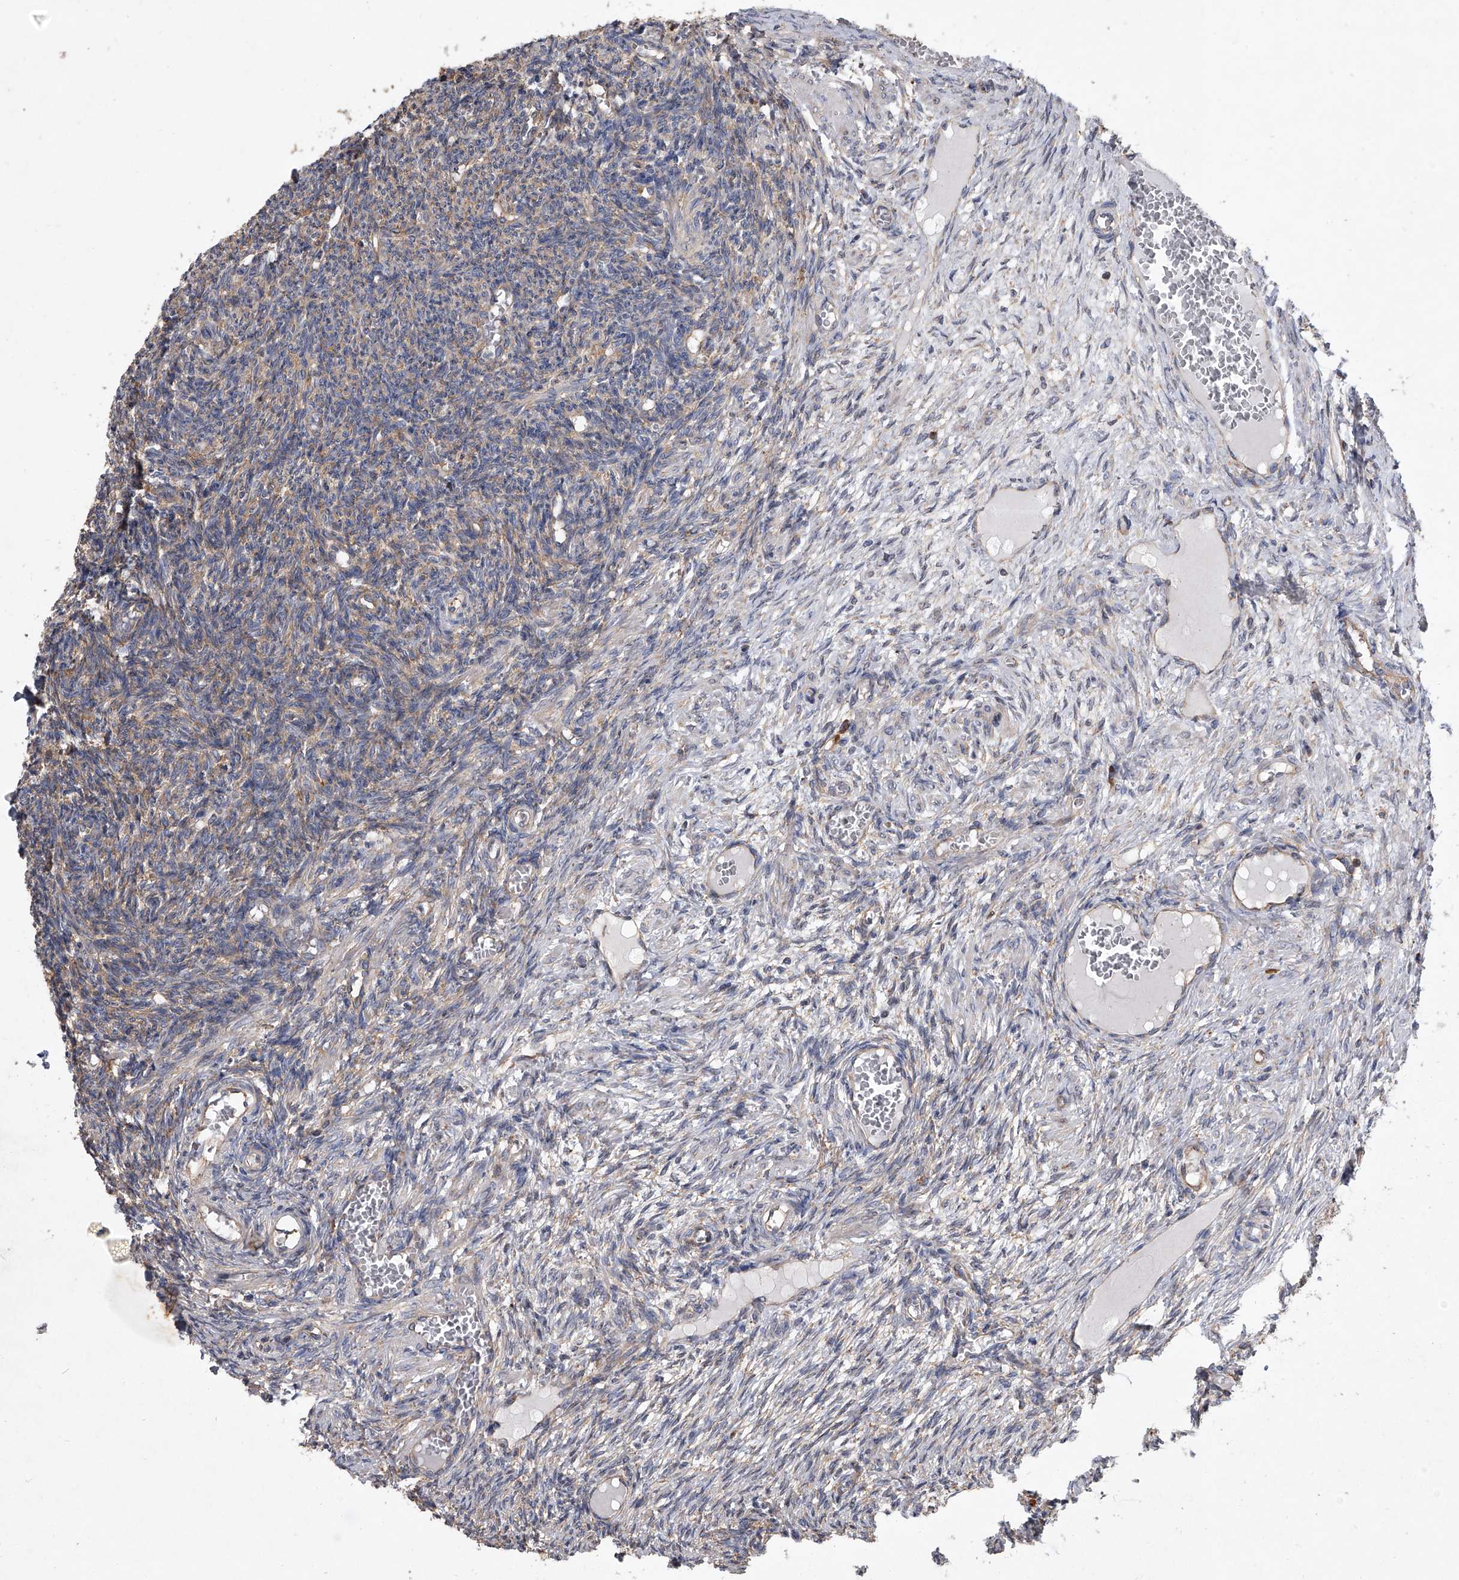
{"staining": {"intensity": "moderate", "quantity": "<25%", "location": "cytoplasmic/membranous"}, "tissue": "ovary", "cell_type": "Ovarian stroma cells", "image_type": "normal", "snomed": [{"axis": "morphology", "description": "Normal tissue, NOS"}, {"axis": "topography", "description": "Ovary"}], "caption": "This histopathology image demonstrates immunohistochemistry staining of benign ovary, with low moderate cytoplasmic/membranous expression in about <25% of ovarian stroma cells.", "gene": "EIF2S2", "patient": {"sex": "female", "age": 27}}